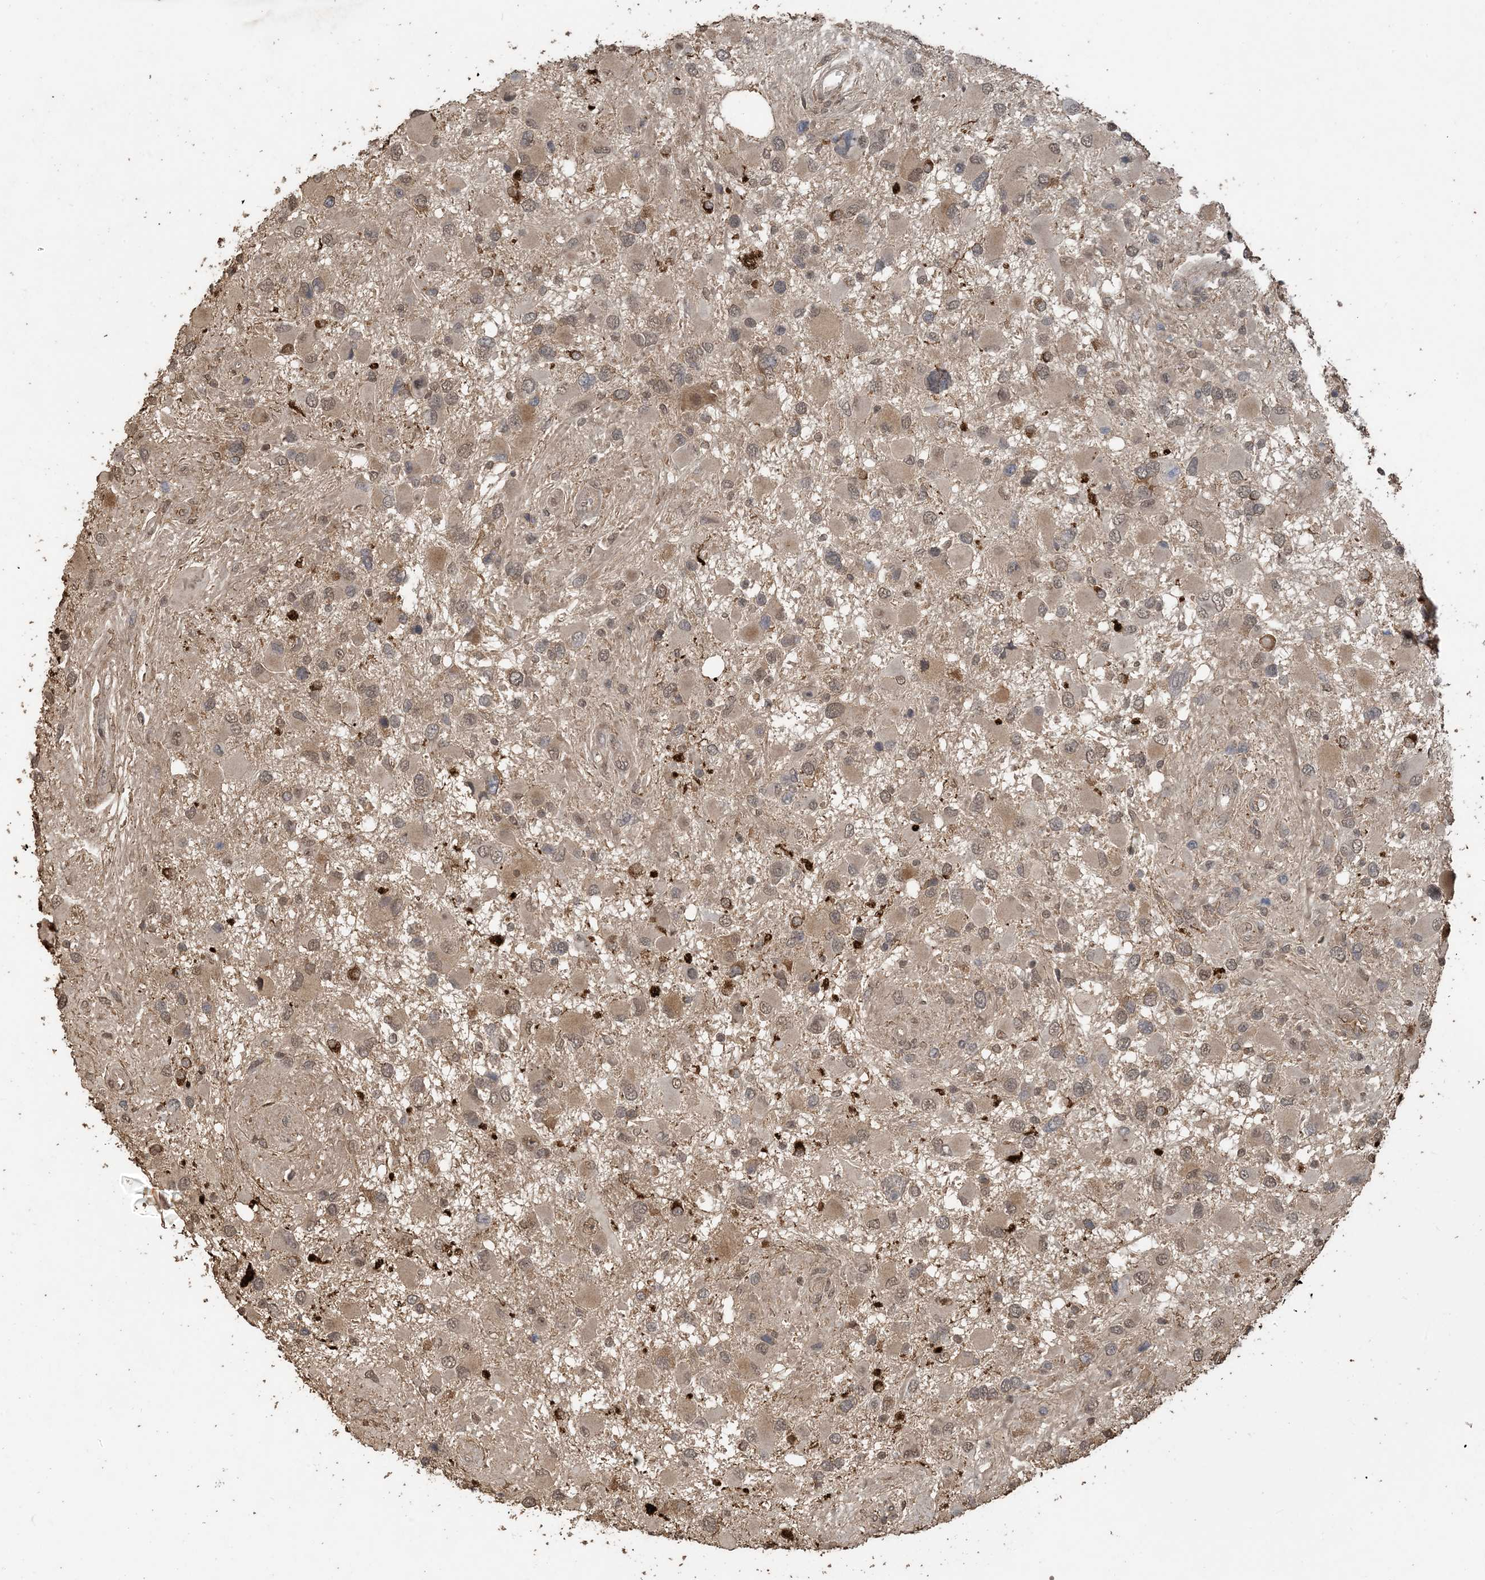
{"staining": {"intensity": "weak", "quantity": ">75%", "location": "cytoplasmic/membranous,nuclear"}, "tissue": "glioma", "cell_type": "Tumor cells", "image_type": "cancer", "snomed": [{"axis": "morphology", "description": "Glioma, malignant, High grade"}, {"axis": "topography", "description": "Brain"}], "caption": "Protein staining of glioma tissue demonstrates weak cytoplasmic/membranous and nuclear expression in about >75% of tumor cells.", "gene": "ZC3H12A", "patient": {"sex": "male", "age": 53}}